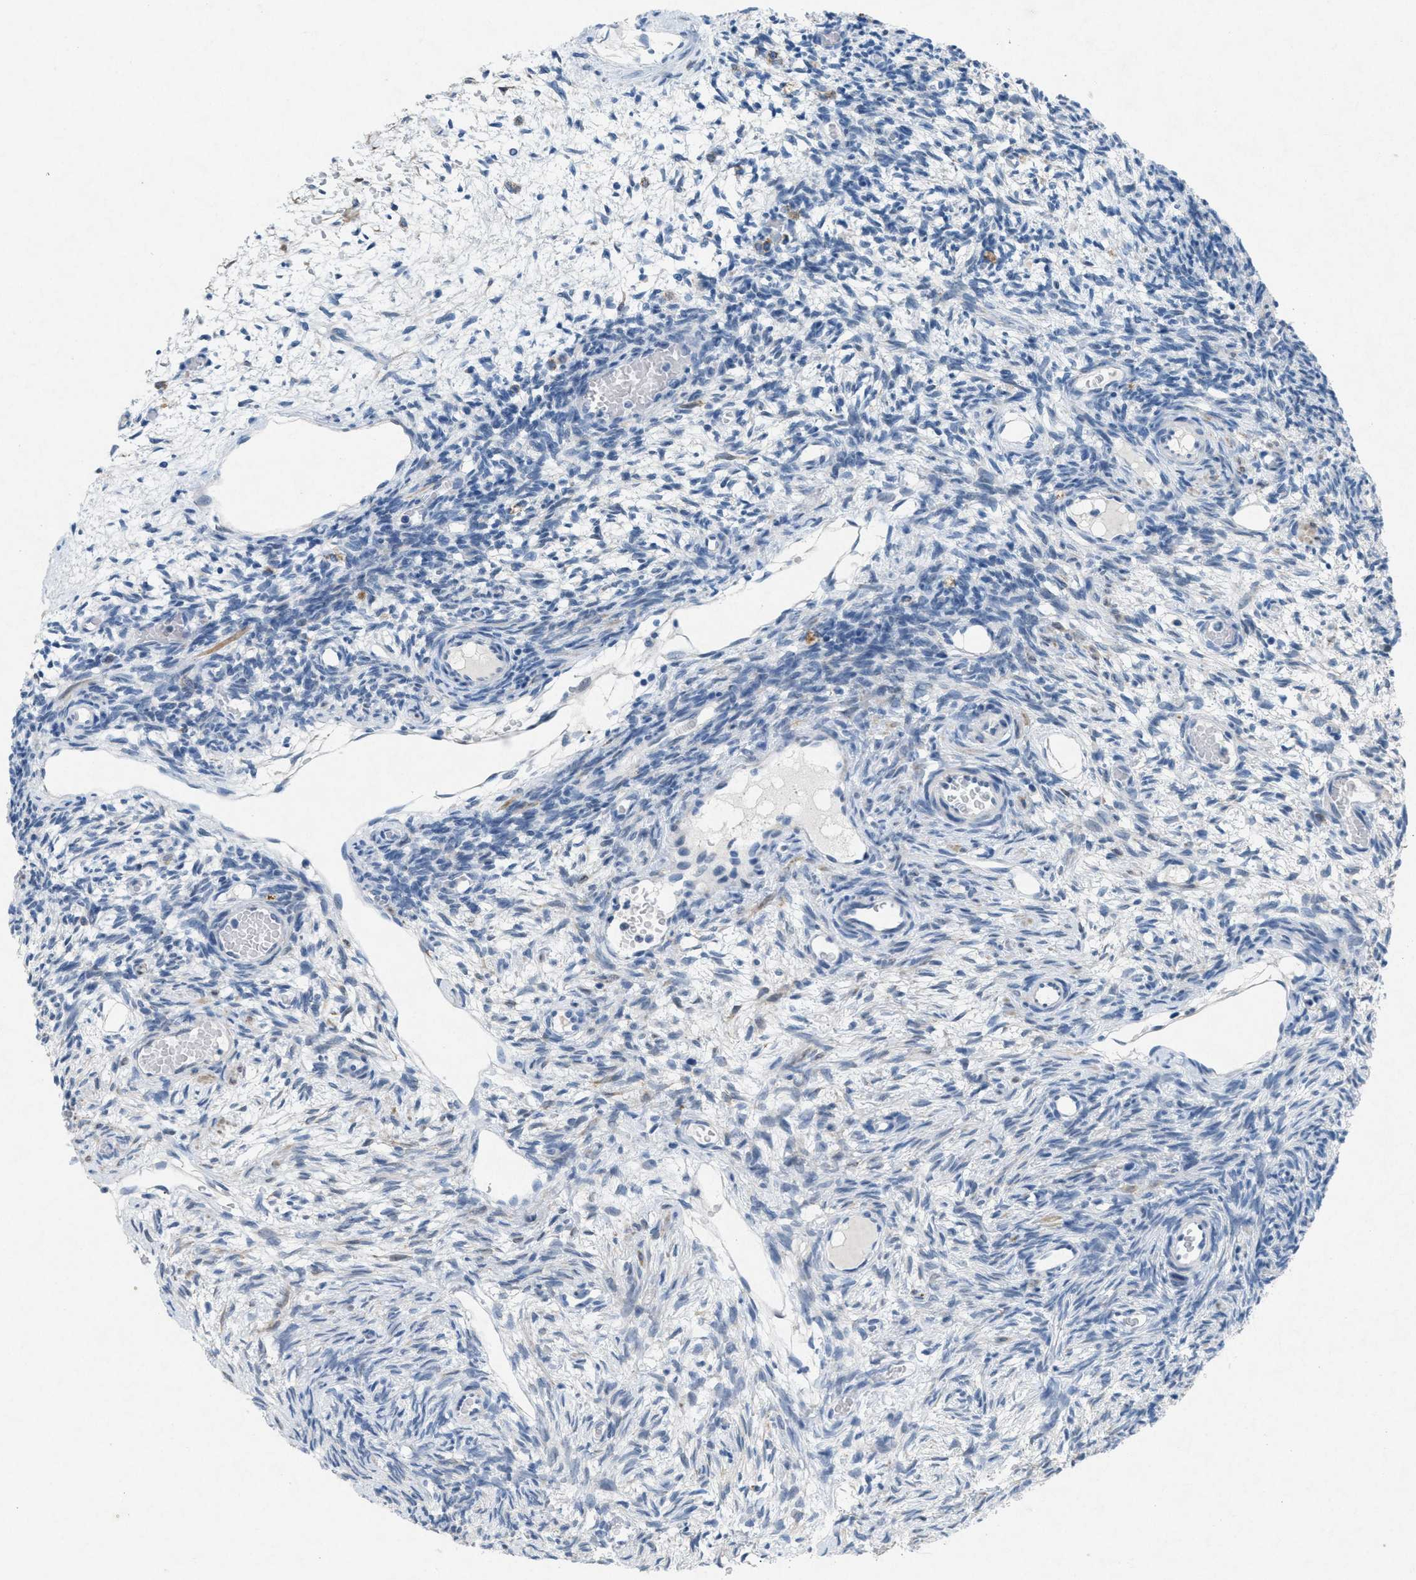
{"staining": {"intensity": "negative", "quantity": "none", "location": "none"}, "tissue": "ovary", "cell_type": "Ovarian stroma cells", "image_type": "normal", "snomed": [{"axis": "morphology", "description": "Normal tissue, NOS"}, {"axis": "topography", "description": "Ovary"}], "caption": "High power microscopy micrograph of an IHC micrograph of unremarkable ovary, revealing no significant expression in ovarian stroma cells.", "gene": "TASOR", "patient": {"sex": "female", "age": 27}}